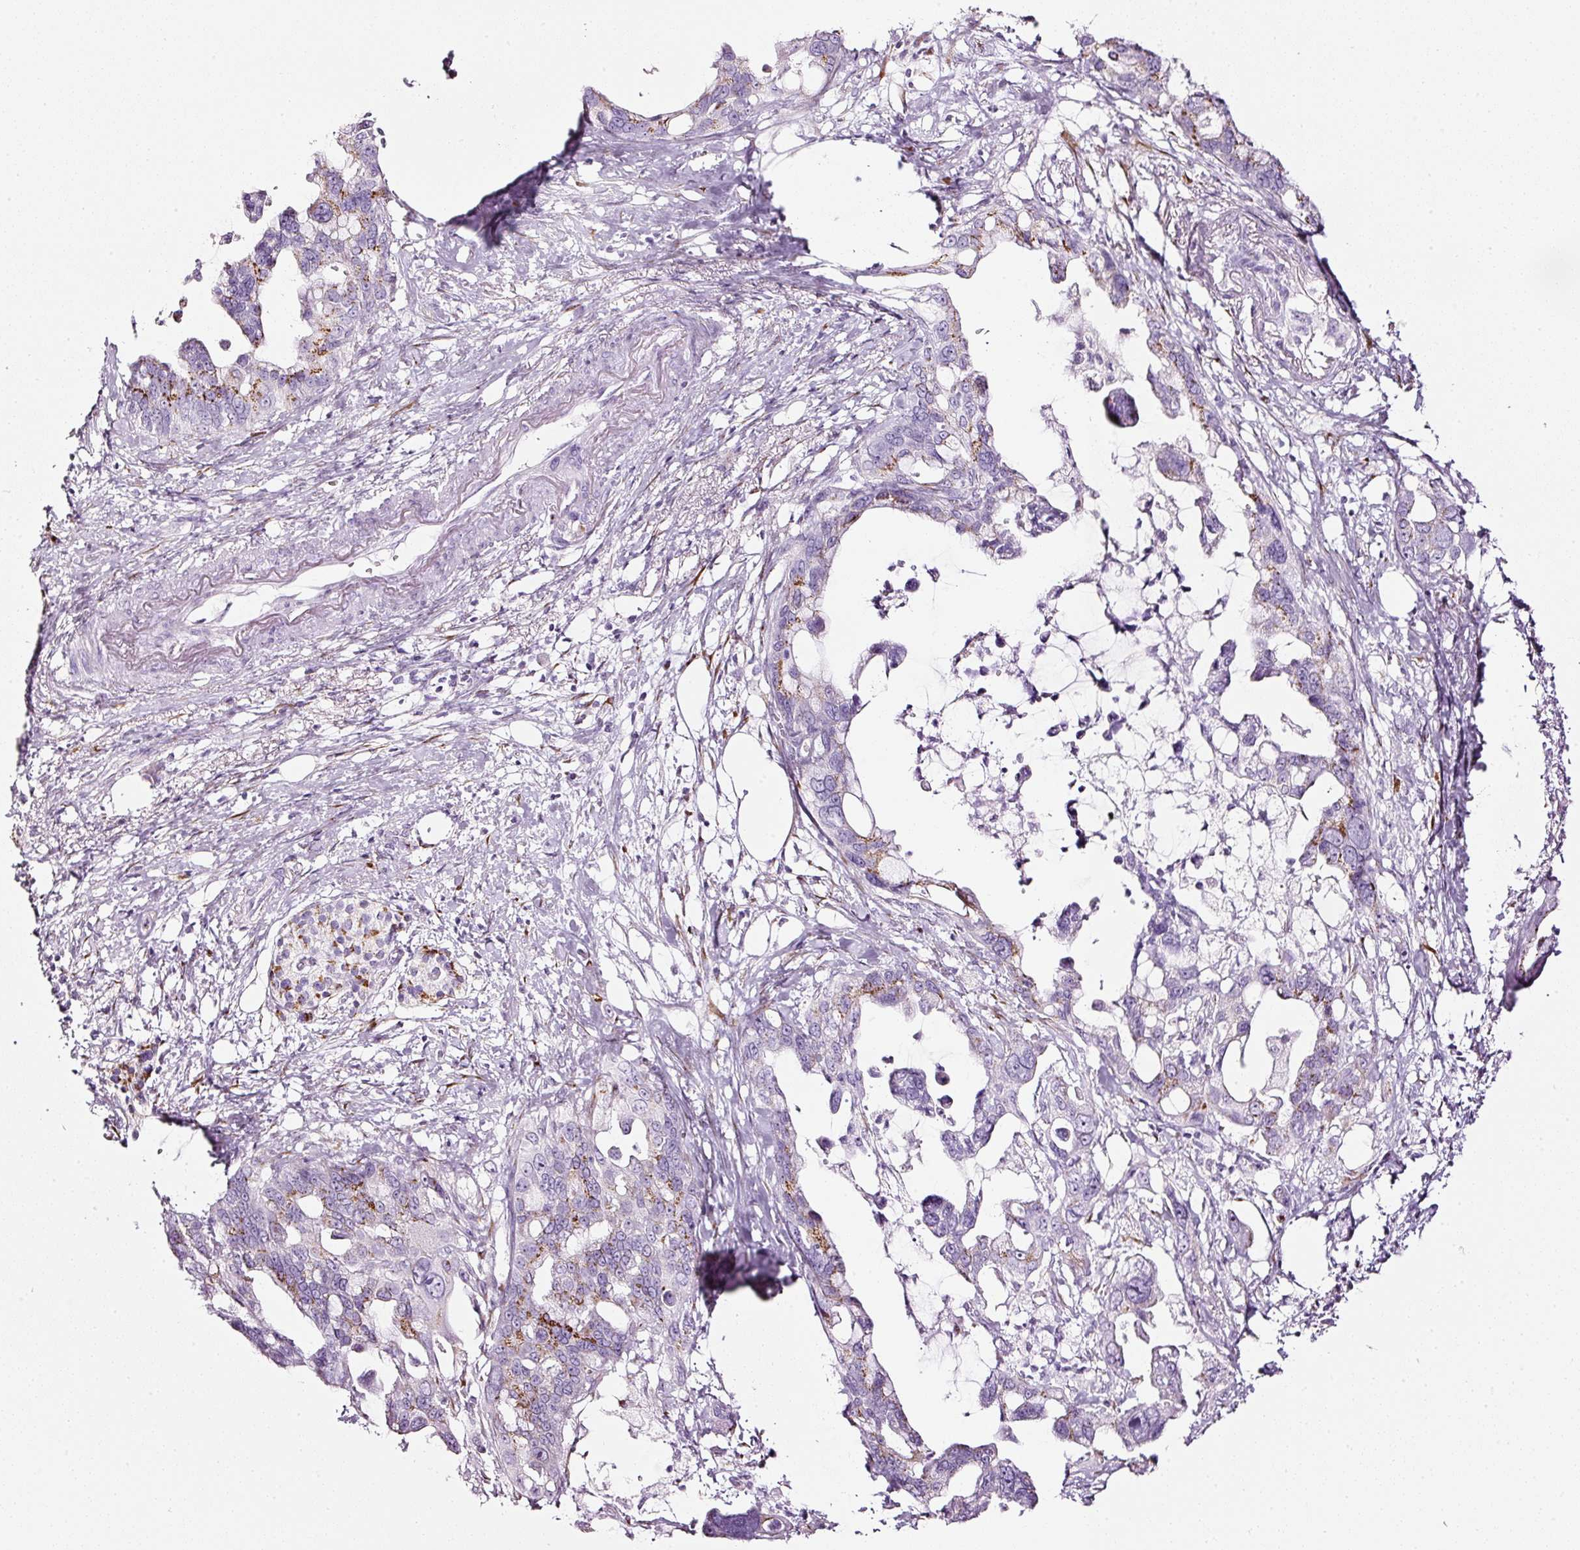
{"staining": {"intensity": "moderate", "quantity": "25%-75%", "location": "cytoplasmic/membranous"}, "tissue": "pancreatic cancer", "cell_type": "Tumor cells", "image_type": "cancer", "snomed": [{"axis": "morphology", "description": "Adenocarcinoma, NOS"}, {"axis": "topography", "description": "Pancreas"}], "caption": "A brown stain highlights moderate cytoplasmic/membranous expression of a protein in pancreatic adenocarcinoma tumor cells. (Brightfield microscopy of DAB IHC at high magnification).", "gene": "SDF4", "patient": {"sex": "female", "age": 83}}